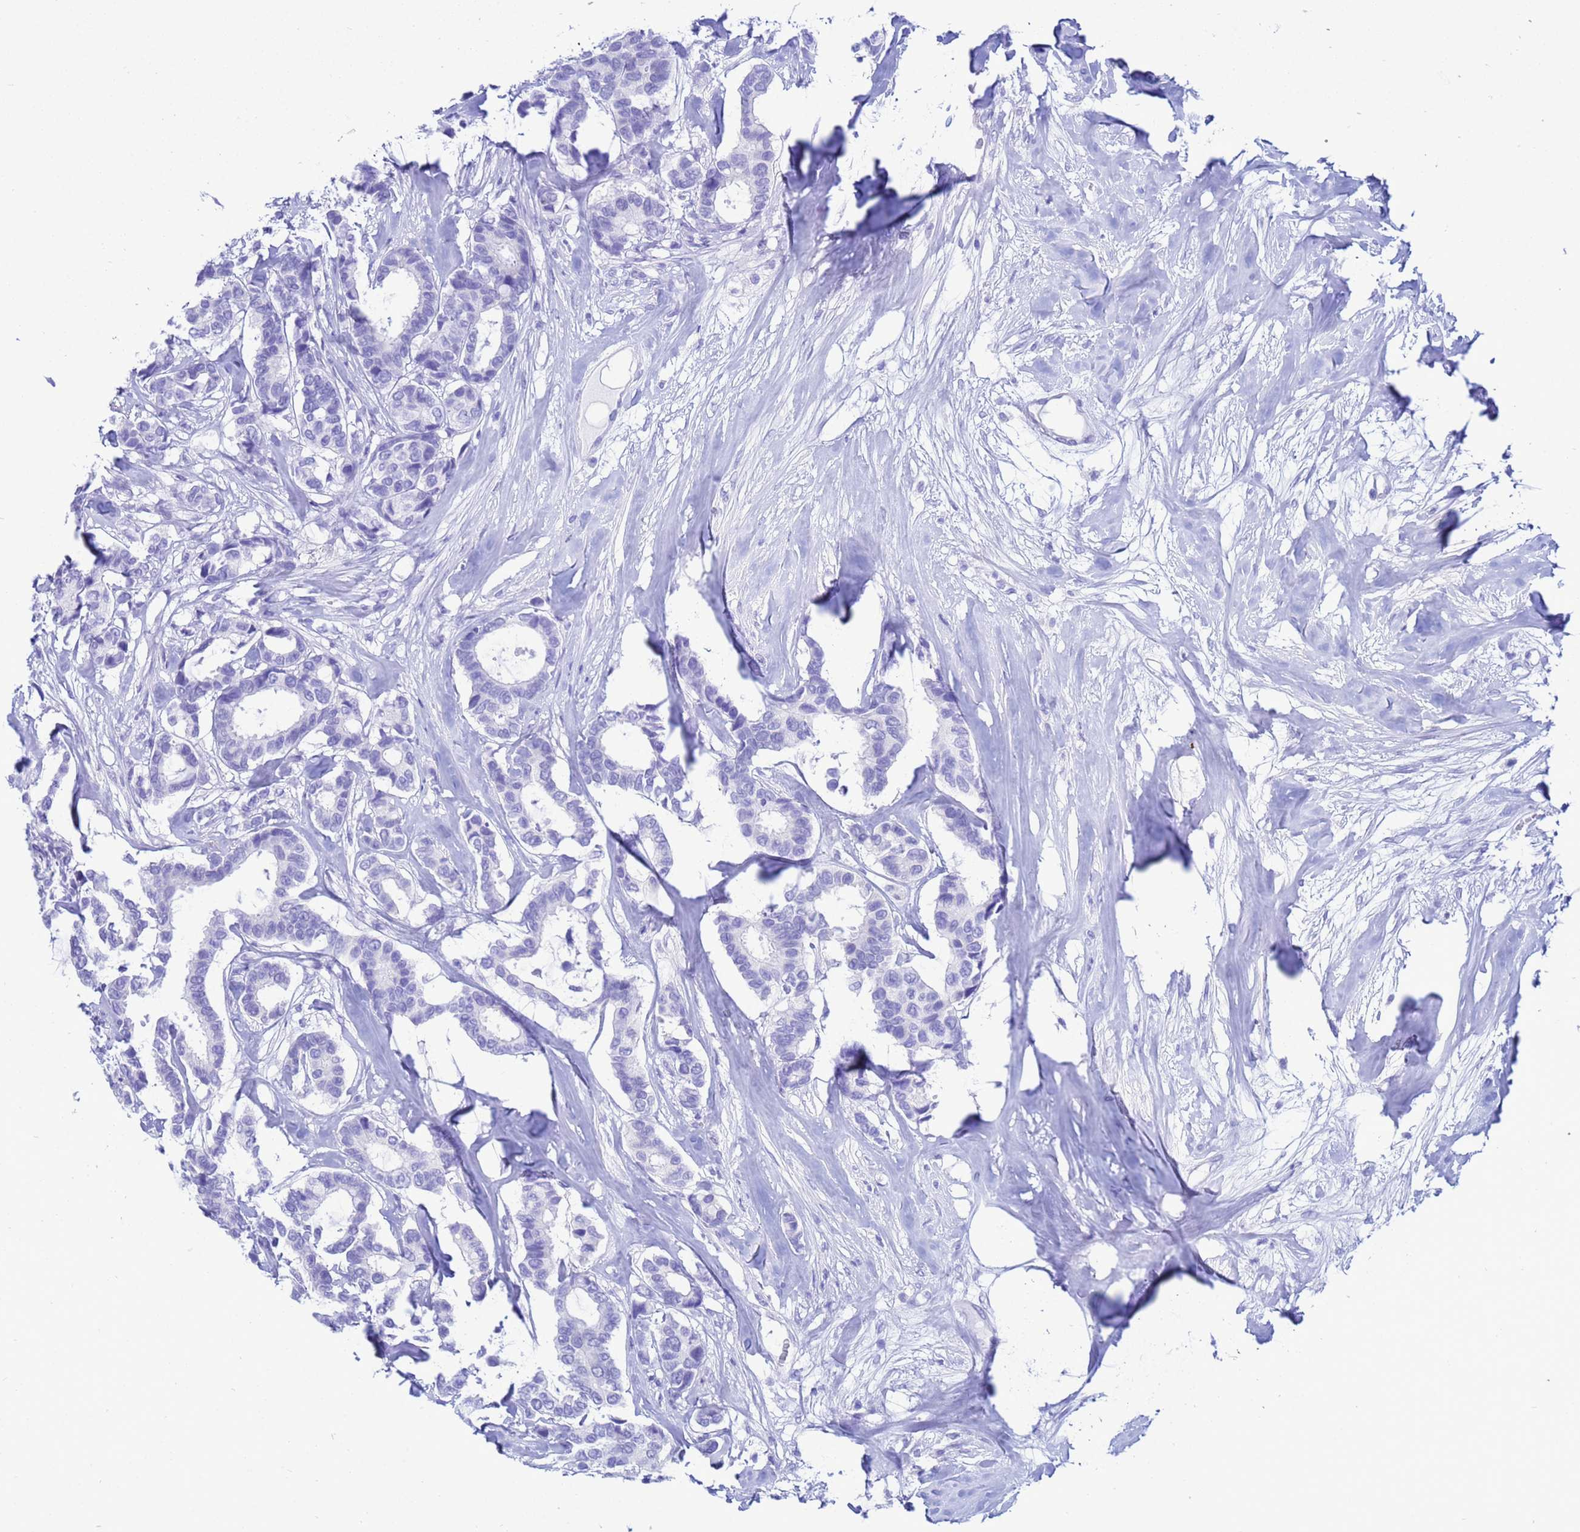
{"staining": {"intensity": "negative", "quantity": "none", "location": "none"}, "tissue": "breast cancer", "cell_type": "Tumor cells", "image_type": "cancer", "snomed": [{"axis": "morphology", "description": "Duct carcinoma"}, {"axis": "topography", "description": "Breast"}], "caption": "This micrograph is of breast intraductal carcinoma stained with immunohistochemistry to label a protein in brown with the nuclei are counter-stained blue. There is no expression in tumor cells.", "gene": "AKR1C2", "patient": {"sex": "female", "age": 87}}